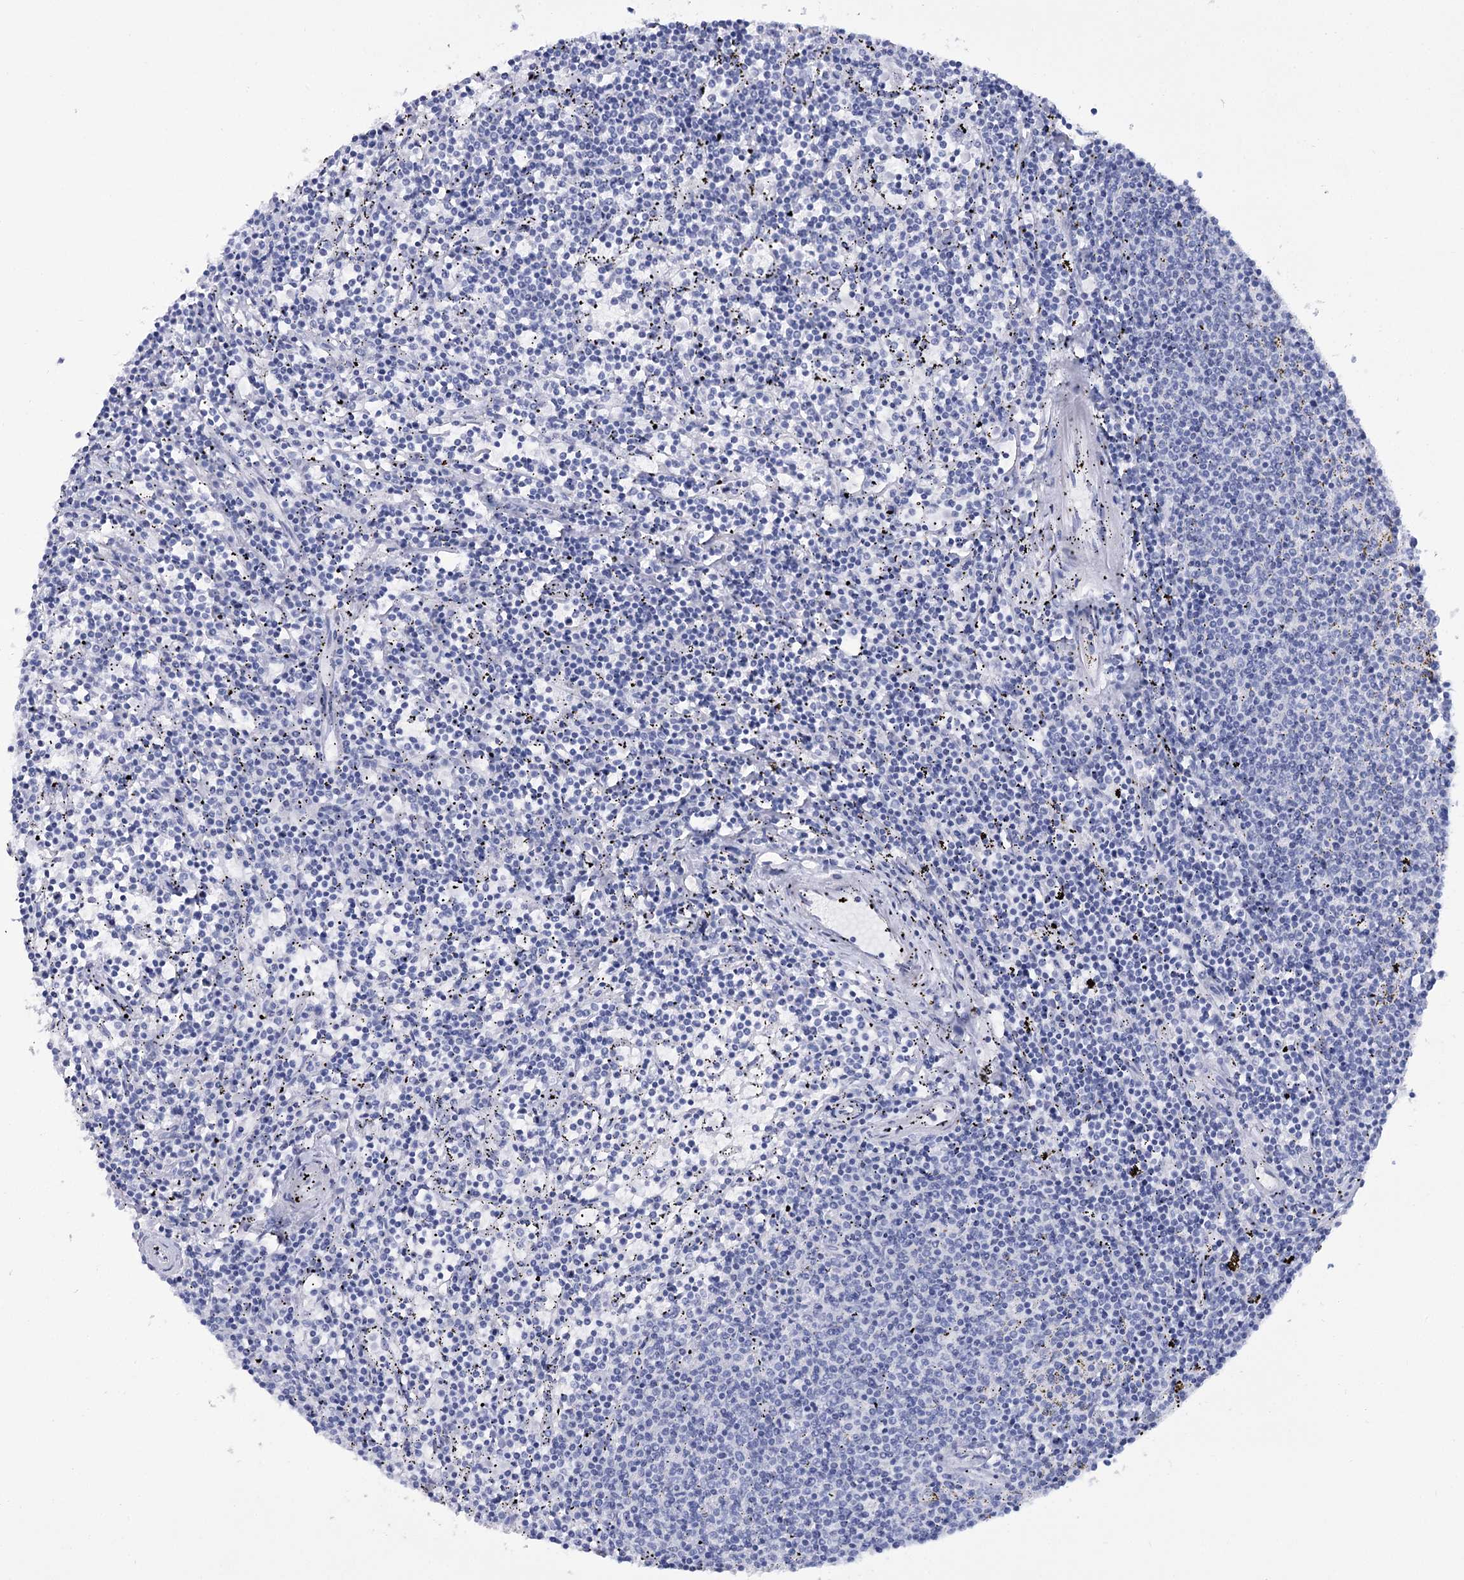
{"staining": {"intensity": "negative", "quantity": "none", "location": "none"}, "tissue": "lymphoma", "cell_type": "Tumor cells", "image_type": "cancer", "snomed": [{"axis": "morphology", "description": "Malignant lymphoma, non-Hodgkin's type, Low grade"}, {"axis": "topography", "description": "Spleen"}], "caption": "This is a histopathology image of immunohistochemistry (IHC) staining of malignant lymphoma, non-Hodgkin's type (low-grade), which shows no staining in tumor cells.", "gene": "RNF186", "patient": {"sex": "female", "age": 50}}